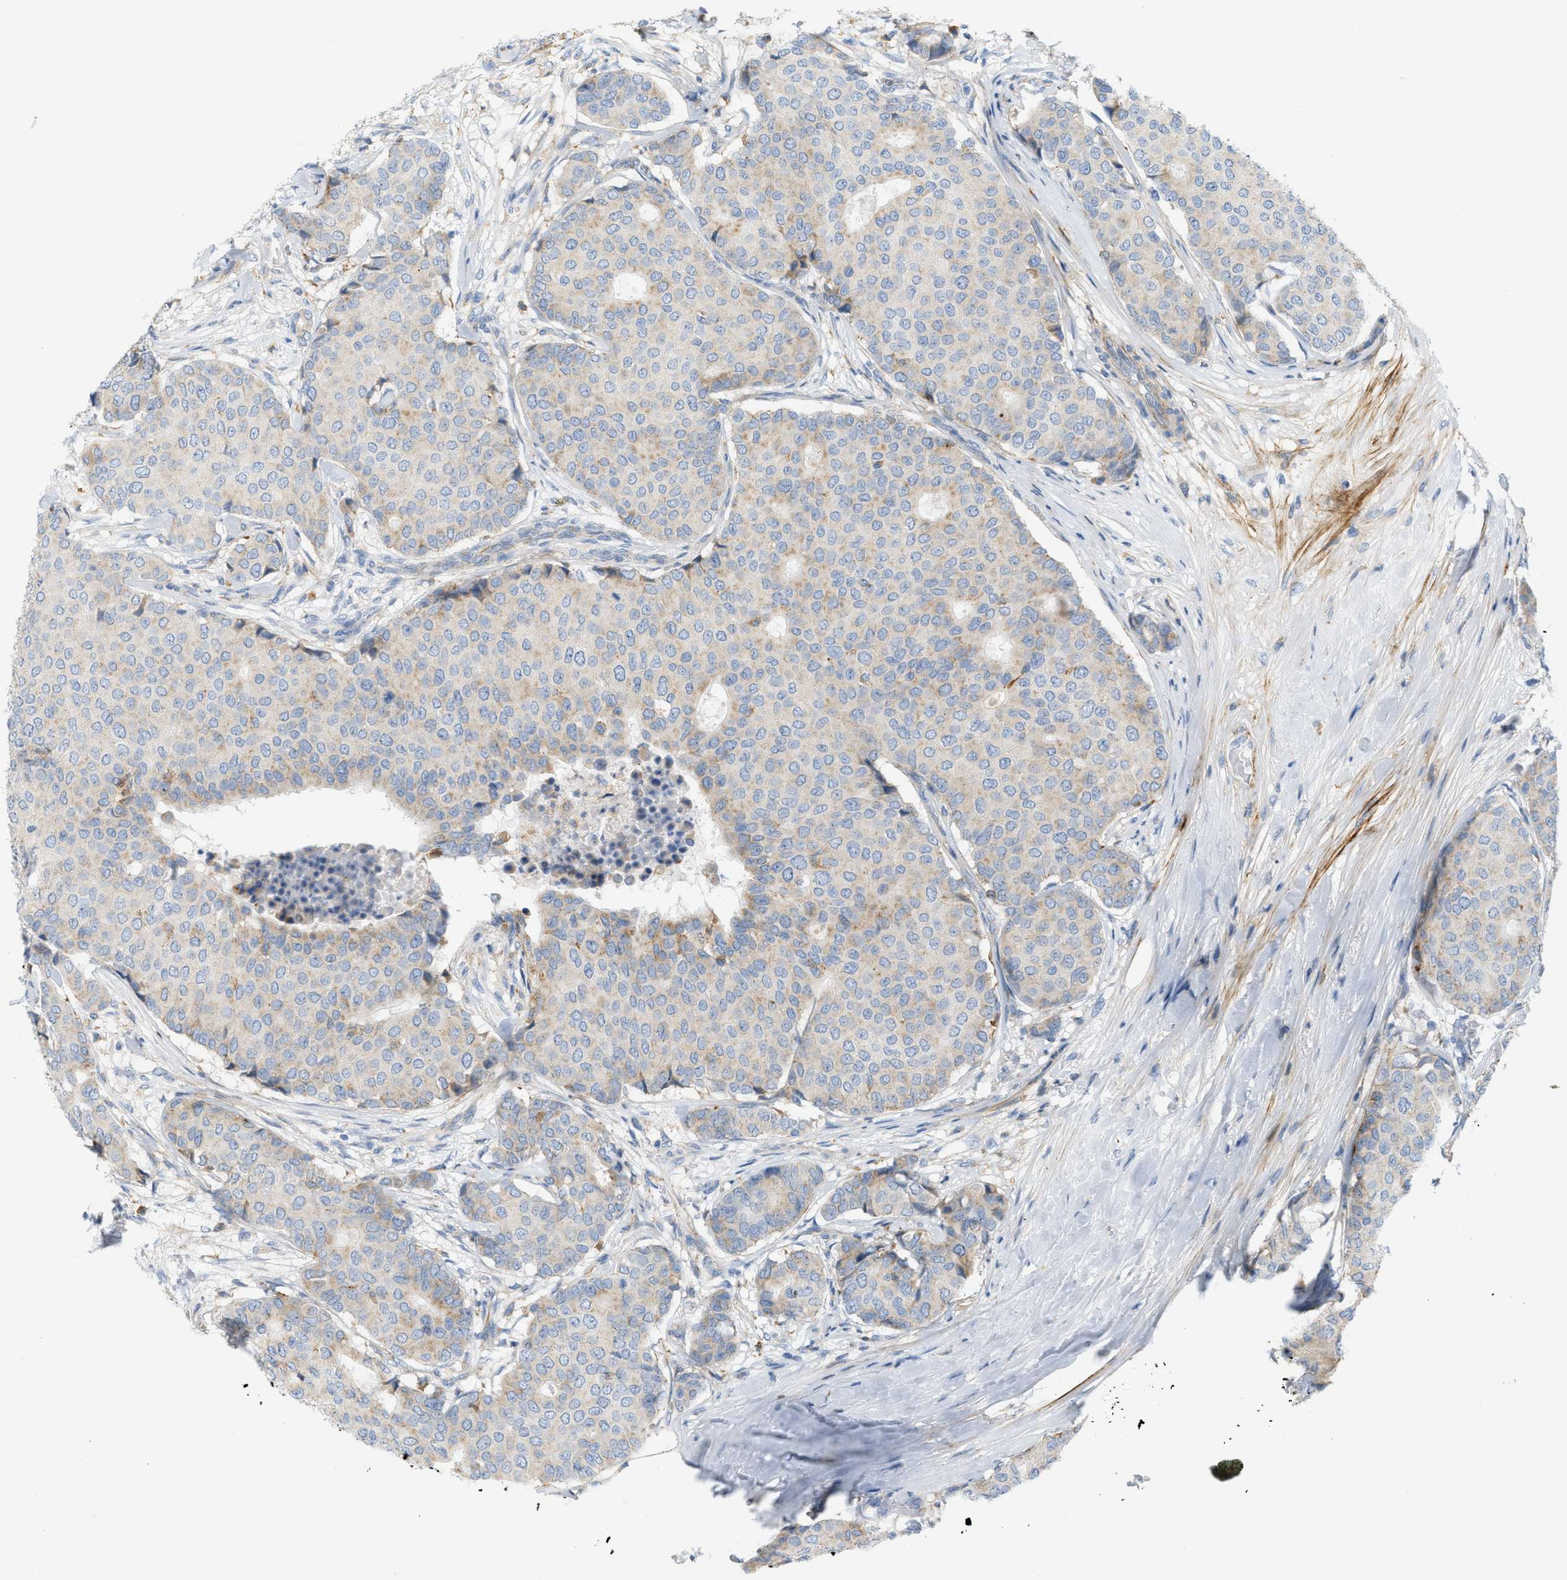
{"staining": {"intensity": "weak", "quantity": "<25%", "location": "cytoplasmic/membranous"}, "tissue": "breast cancer", "cell_type": "Tumor cells", "image_type": "cancer", "snomed": [{"axis": "morphology", "description": "Duct carcinoma"}, {"axis": "topography", "description": "Breast"}], "caption": "Human breast infiltrating ductal carcinoma stained for a protein using immunohistochemistry exhibits no expression in tumor cells.", "gene": "LMBRD1", "patient": {"sex": "female", "age": 75}}